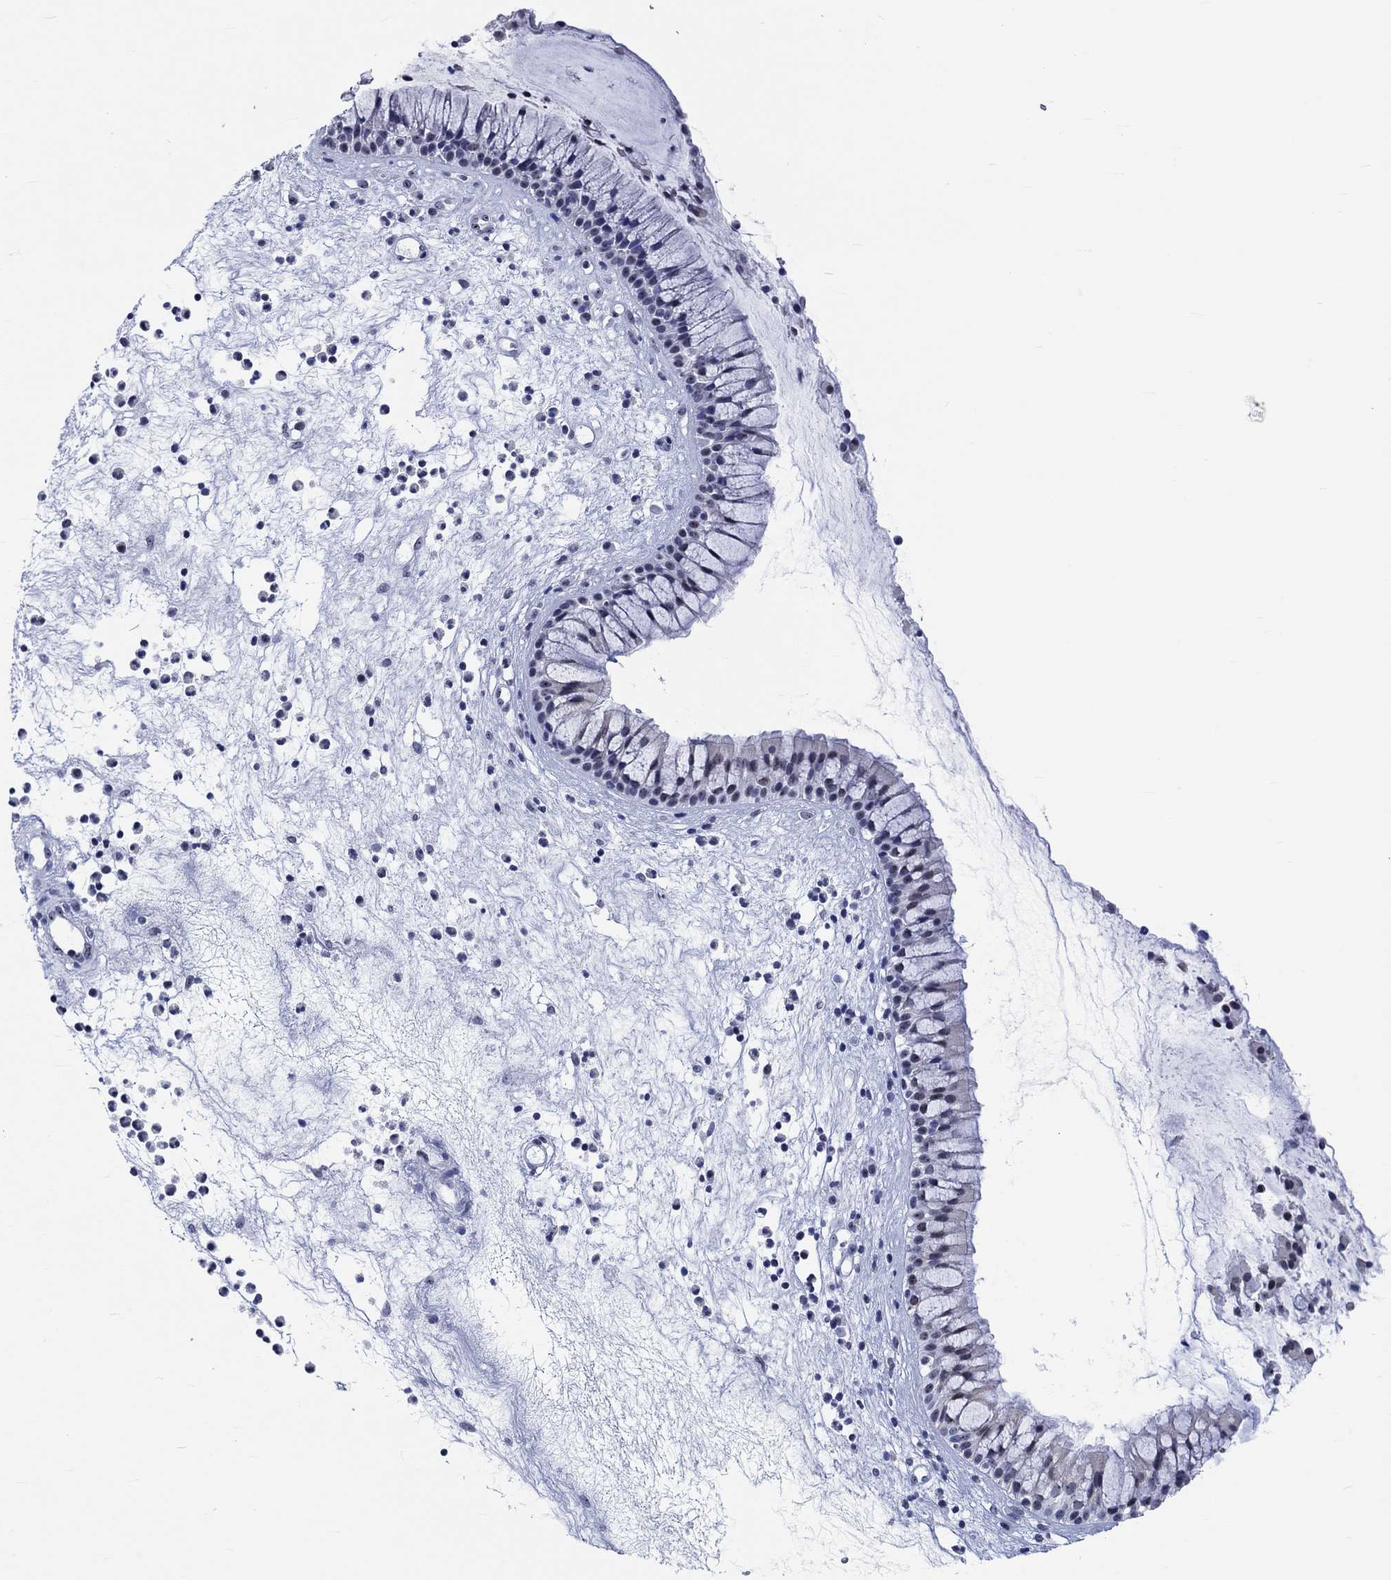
{"staining": {"intensity": "negative", "quantity": "none", "location": "none"}, "tissue": "nasopharynx", "cell_type": "Respiratory epithelial cells", "image_type": "normal", "snomed": [{"axis": "morphology", "description": "Normal tissue, NOS"}, {"axis": "topography", "description": "Nasopharynx"}], "caption": "Respiratory epithelial cells are negative for brown protein staining in benign nasopharynx.", "gene": "ZNF446", "patient": {"sex": "male", "age": 77}}